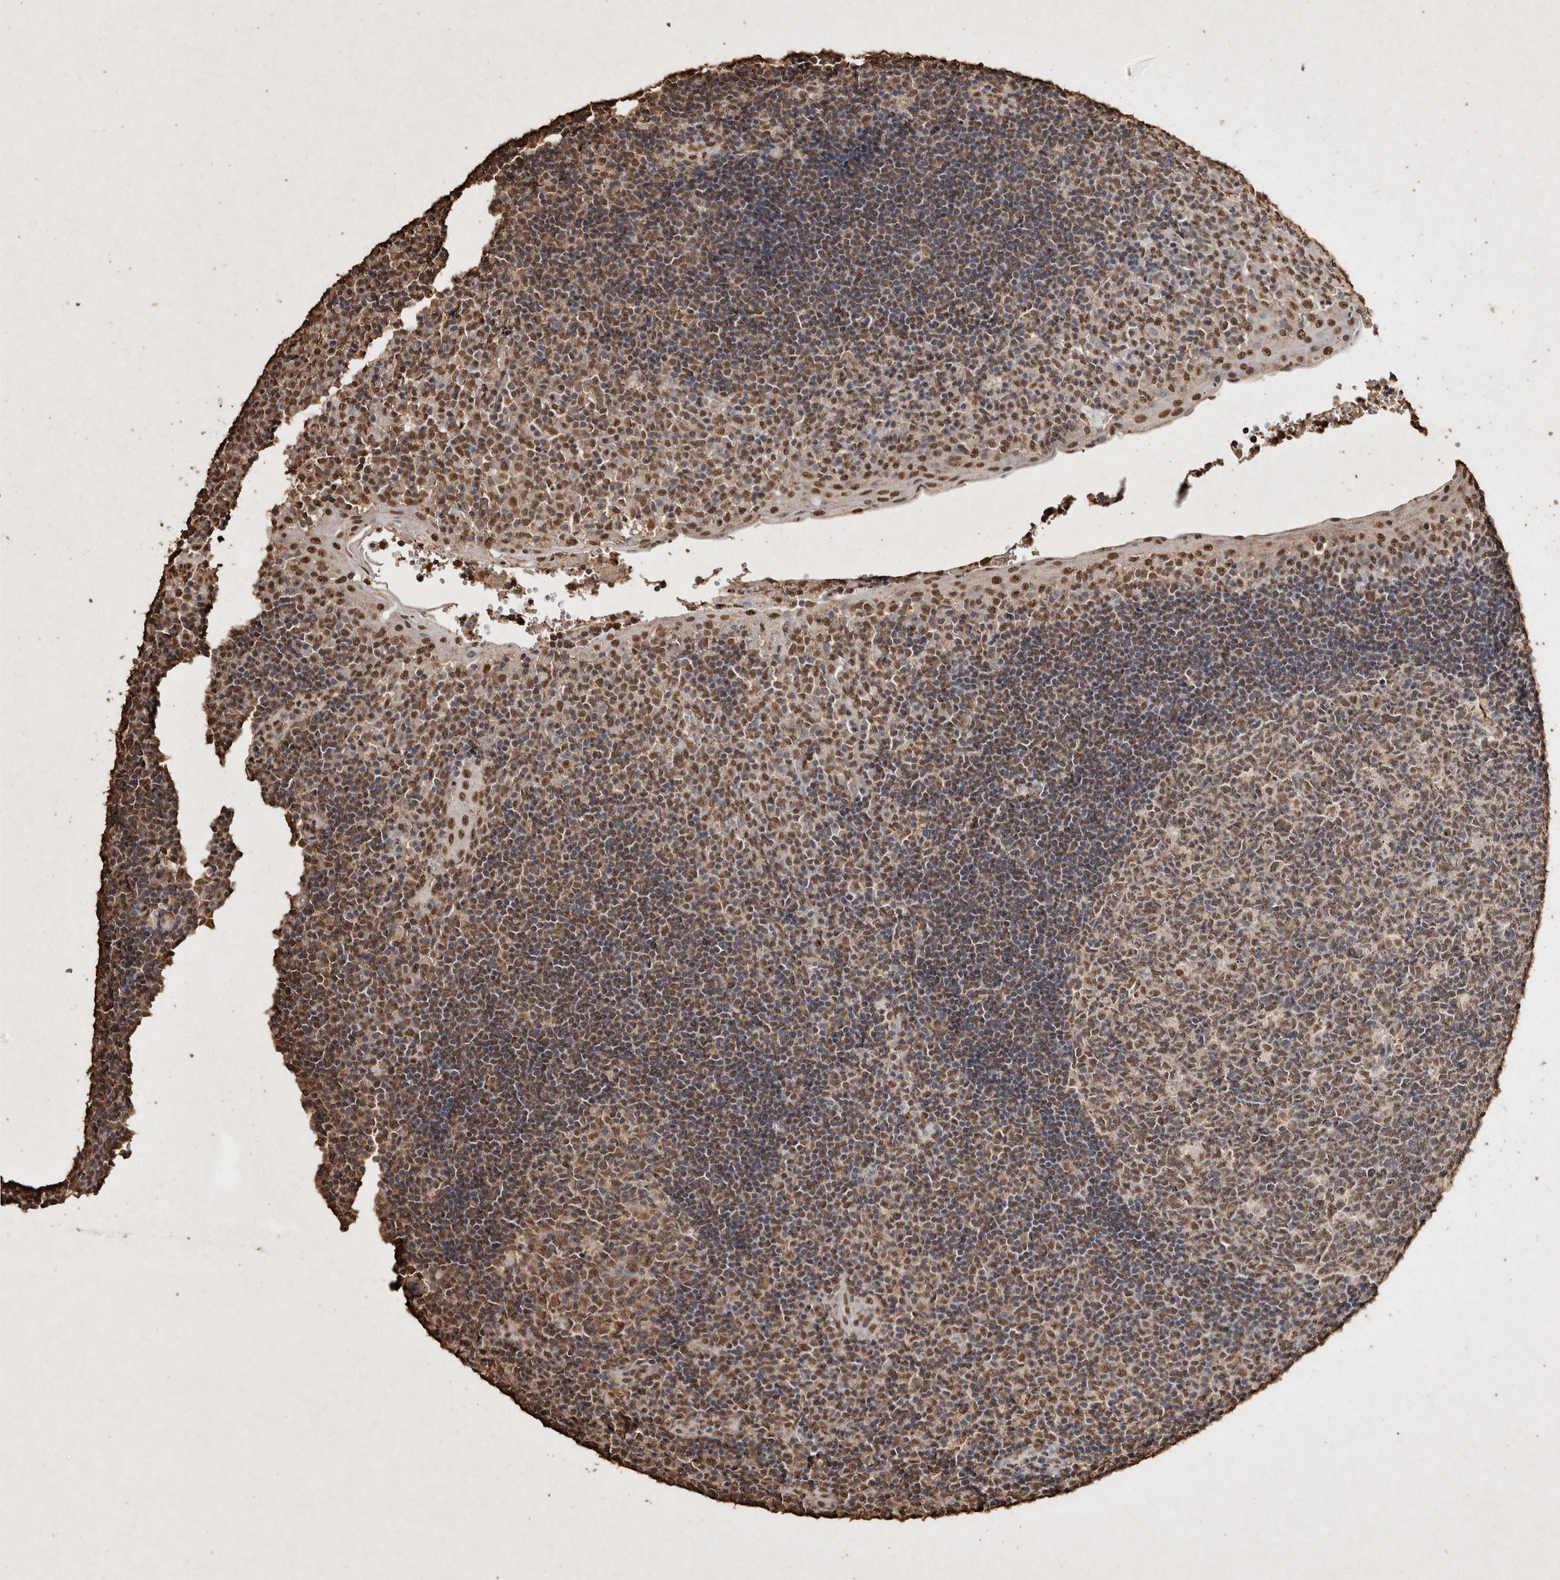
{"staining": {"intensity": "moderate", "quantity": ">75%", "location": "nuclear"}, "tissue": "tonsil", "cell_type": "Germinal center cells", "image_type": "normal", "snomed": [{"axis": "morphology", "description": "Normal tissue, NOS"}, {"axis": "topography", "description": "Tonsil"}], "caption": "Immunohistochemical staining of normal human tonsil shows medium levels of moderate nuclear staining in about >75% of germinal center cells.", "gene": "FSTL3", "patient": {"sex": "female", "age": 40}}